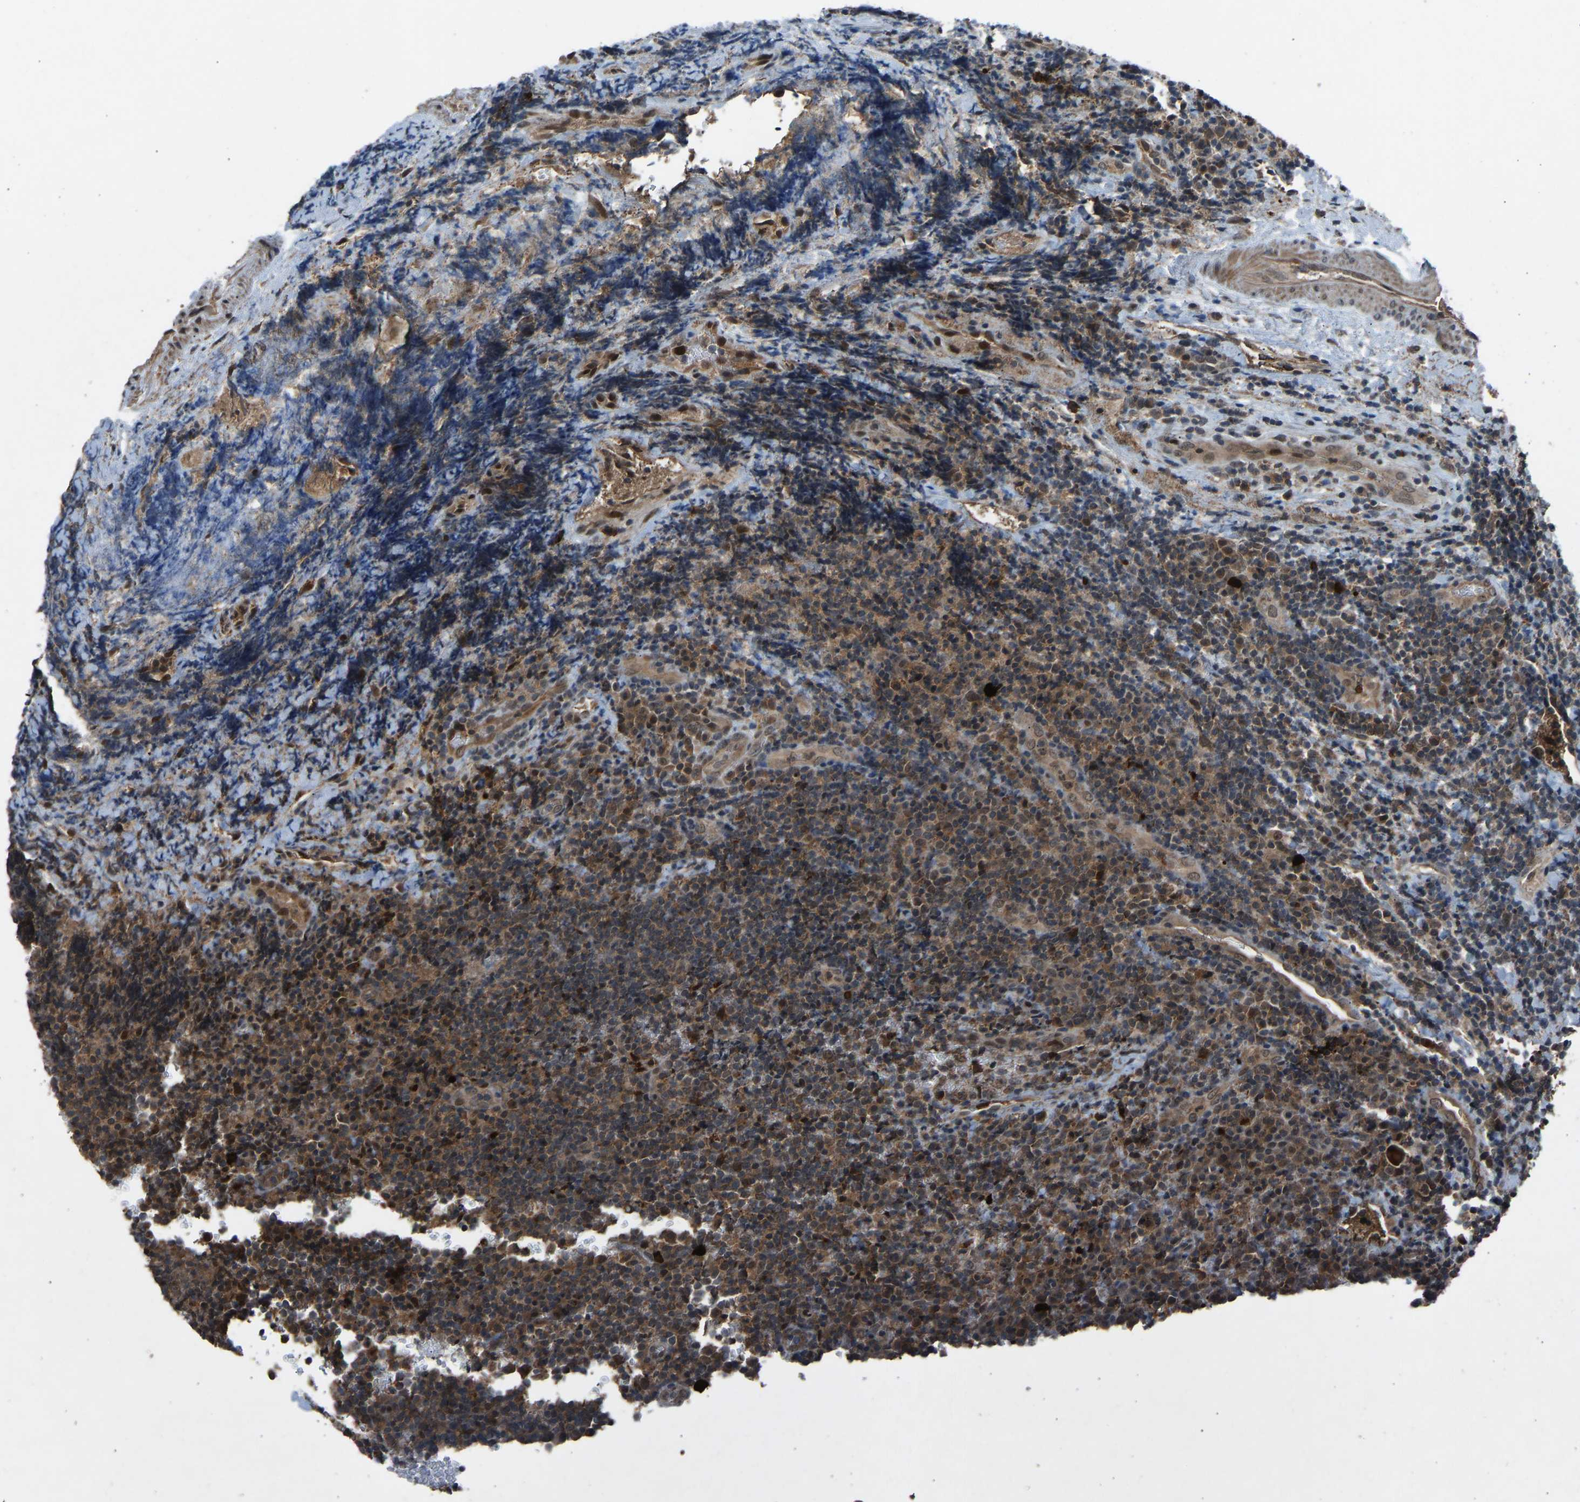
{"staining": {"intensity": "moderate", "quantity": ">75%", "location": "cytoplasmic/membranous"}, "tissue": "lymphoma", "cell_type": "Tumor cells", "image_type": "cancer", "snomed": [{"axis": "morphology", "description": "Malignant lymphoma, non-Hodgkin's type, High grade"}, {"axis": "topography", "description": "Tonsil"}], "caption": "Tumor cells display moderate cytoplasmic/membranous staining in approximately >75% of cells in high-grade malignant lymphoma, non-Hodgkin's type.", "gene": "SLC43A1", "patient": {"sex": "female", "age": 36}}